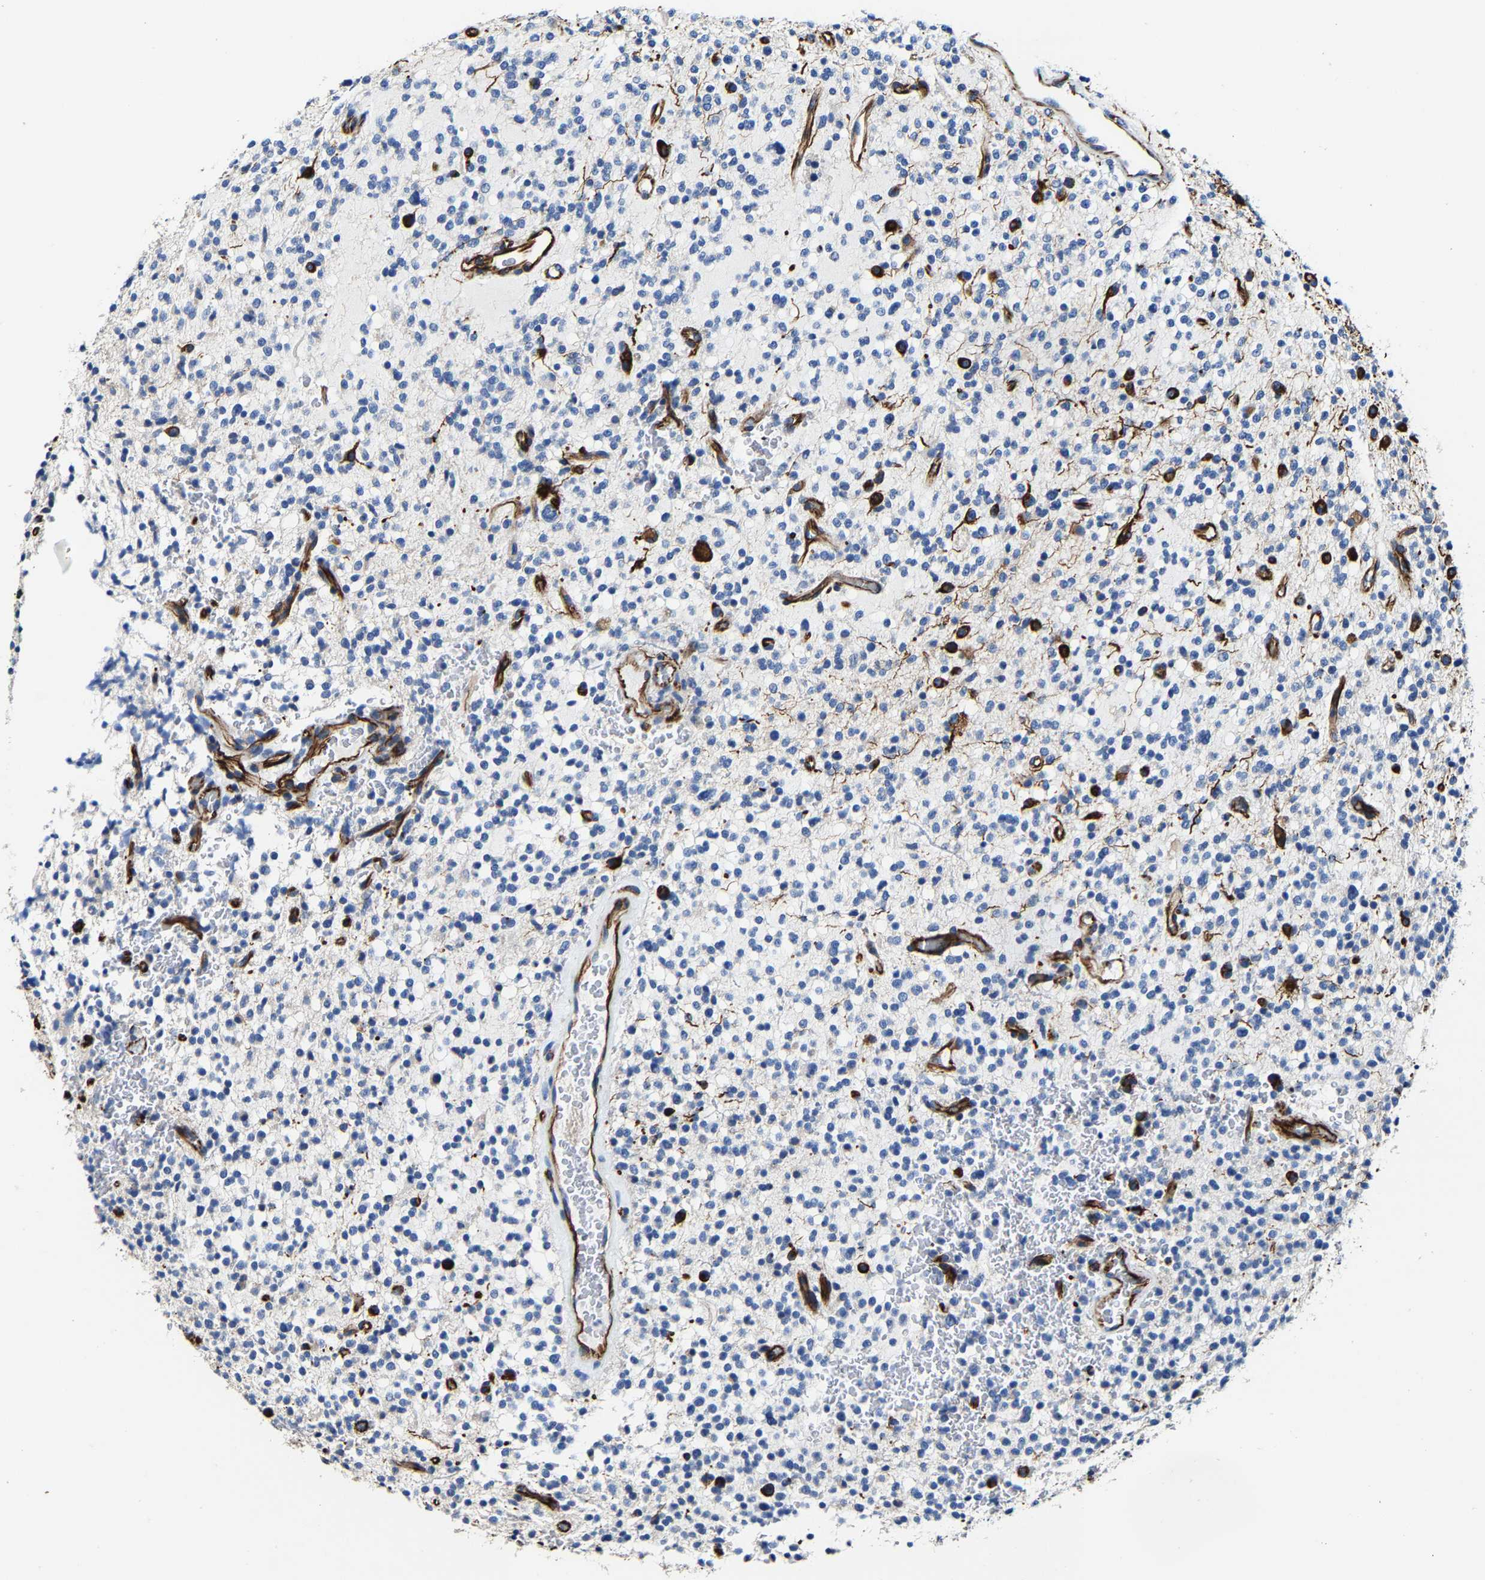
{"staining": {"intensity": "negative", "quantity": "none", "location": "none"}, "tissue": "glioma", "cell_type": "Tumor cells", "image_type": "cancer", "snomed": [{"axis": "morphology", "description": "Glioma, malignant, High grade"}, {"axis": "topography", "description": "Brain"}], "caption": "Glioma was stained to show a protein in brown. There is no significant staining in tumor cells.", "gene": "MMEL1", "patient": {"sex": "male", "age": 48}}